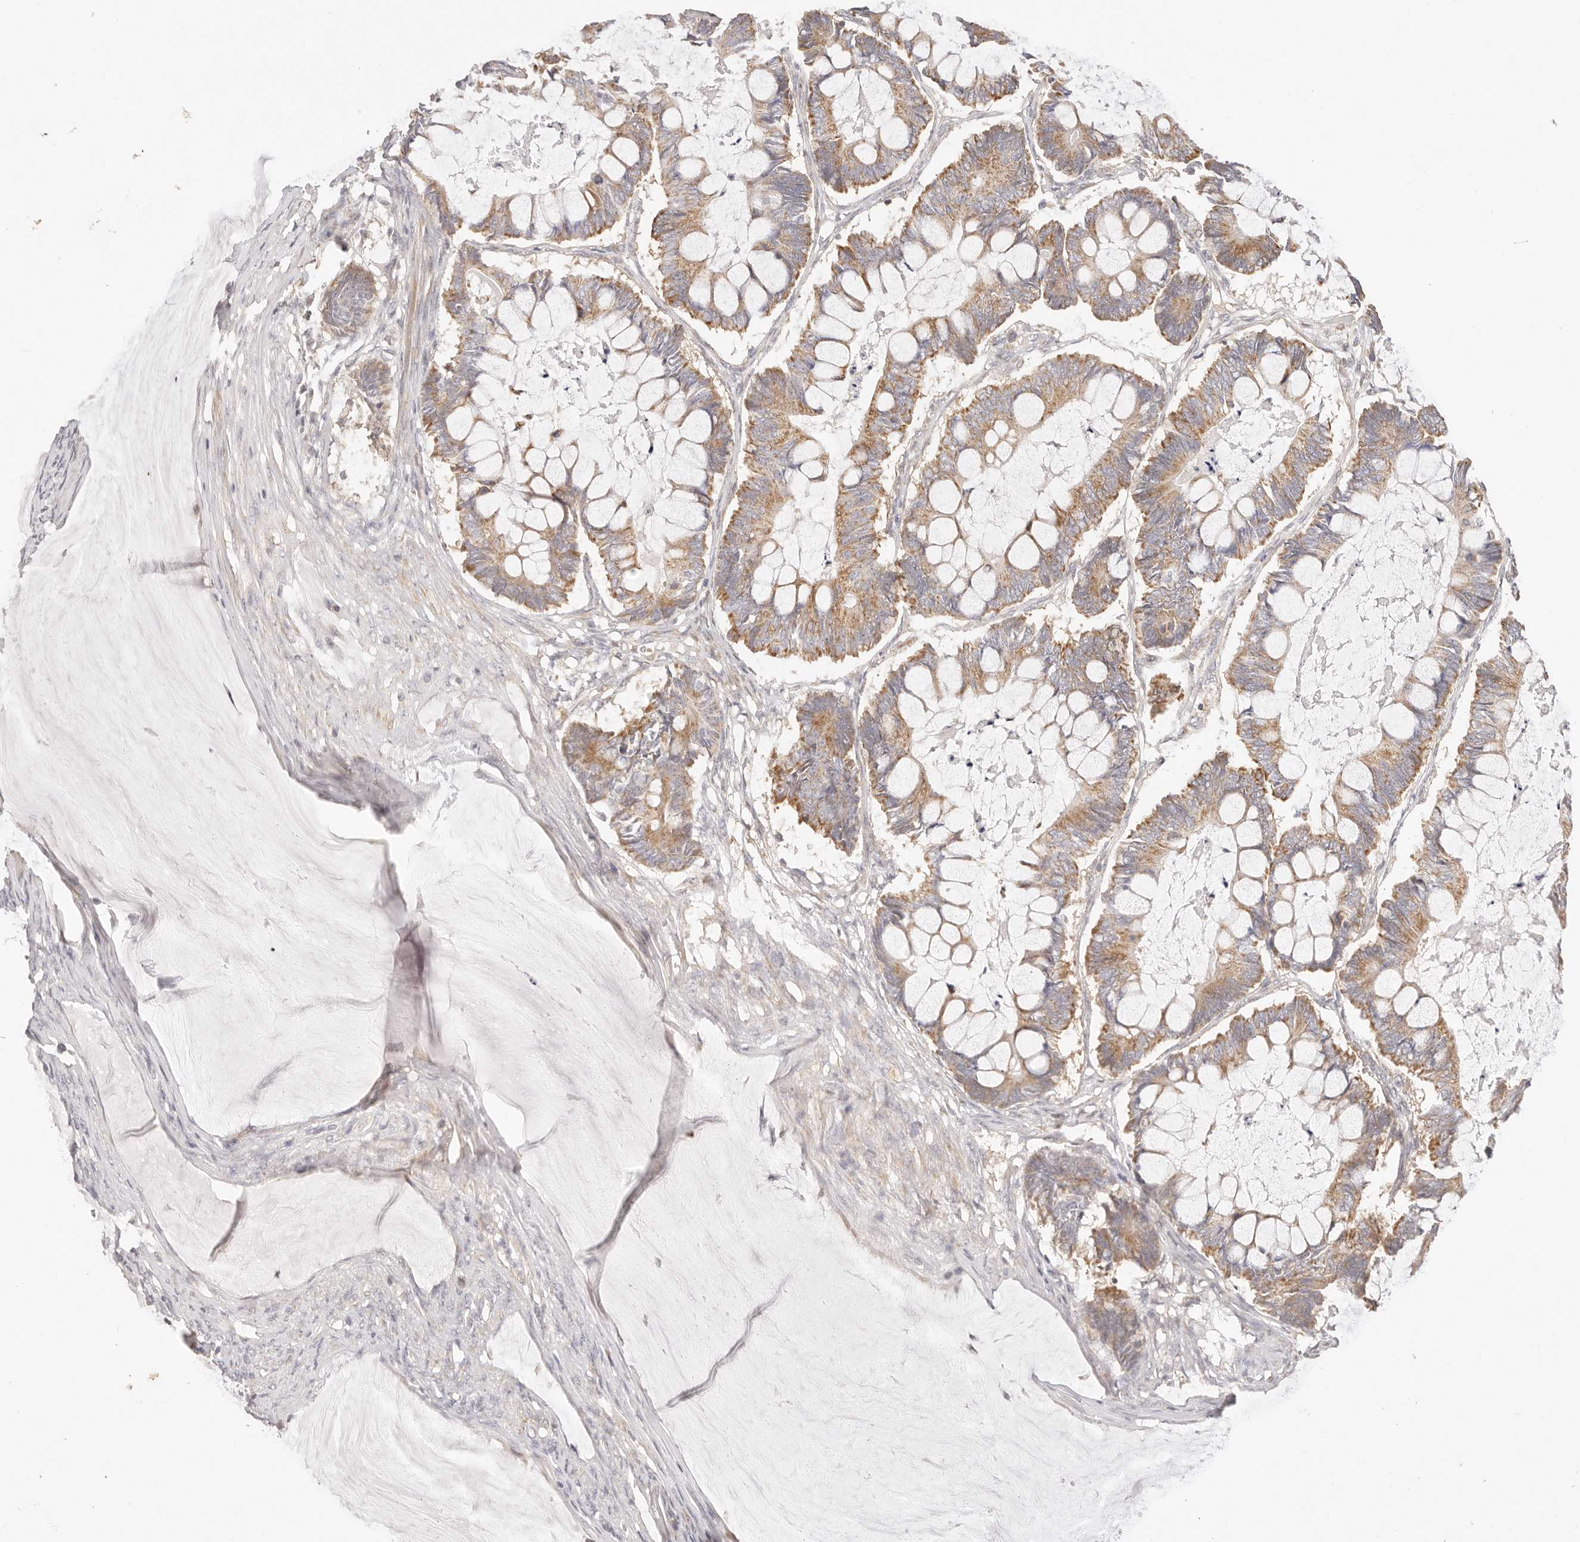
{"staining": {"intensity": "moderate", "quantity": ">75%", "location": "cytoplasmic/membranous"}, "tissue": "ovarian cancer", "cell_type": "Tumor cells", "image_type": "cancer", "snomed": [{"axis": "morphology", "description": "Cystadenocarcinoma, mucinous, NOS"}, {"axis": "topography", "description": "Ovary"}], "caption": "Moderate cytoplasmic/membranous staining is present in about >75% of tumor cells in ovarian cancer.", "gene": "KCMF1", "patient": {"sex": "female", "age": 61}}